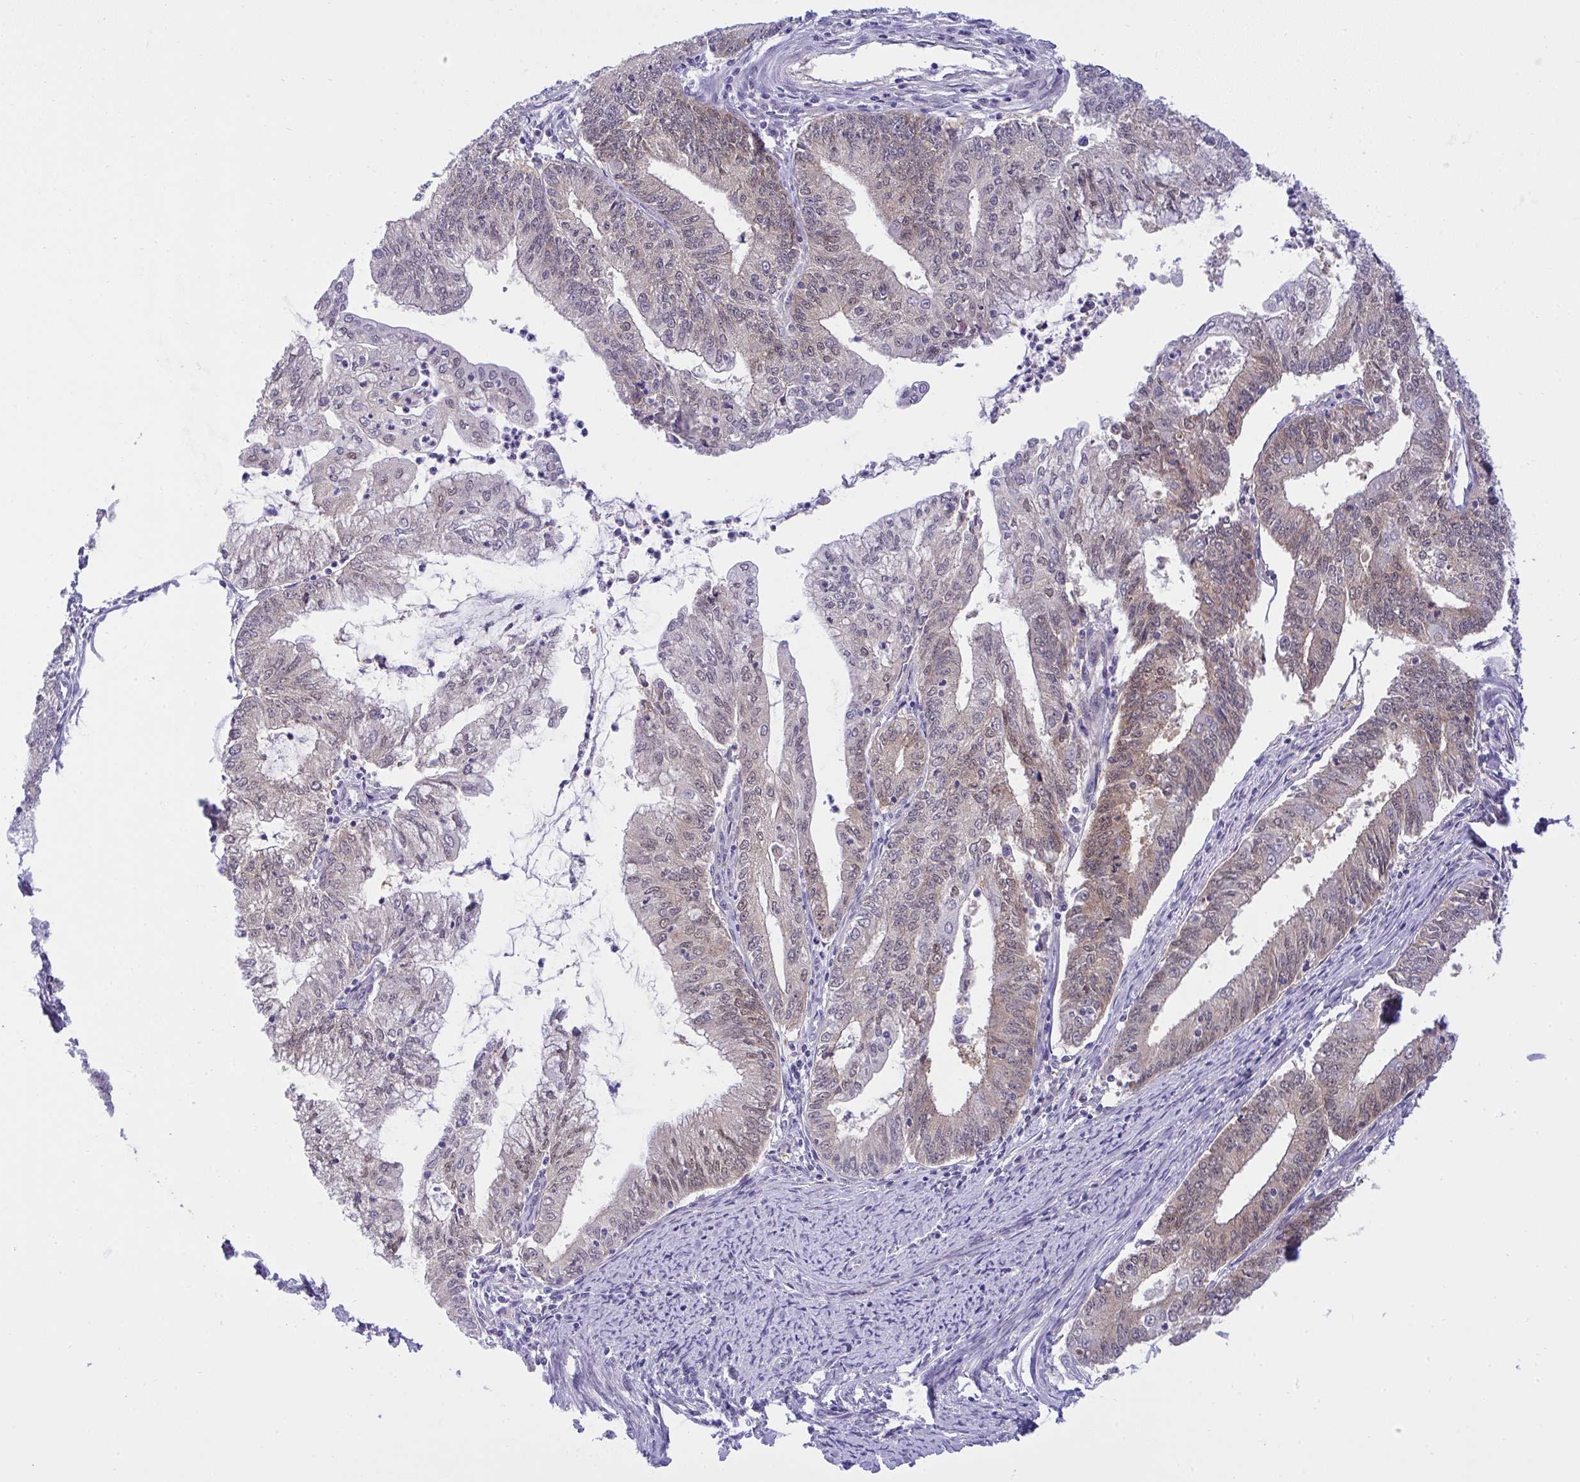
{"staining": {"intensity": "weak", "quantity": ">75%", "location": "nuclear"}, "tissue": "endometrial cancer", "cell_type": "Tumor cells", "image_type": "cancer", "snomed": [{"axis": "morphology", "description": "Adenocarcinoma, NOS"}, {"axis": "topography", "description": "Endometrium"}], "caption": "Endometrial adenocarcinoma stained with a protein marker demonstrates weak staining in tumor cells.", "gene": "HOXD12", "patient": {"sex": "female", "age": 61}}